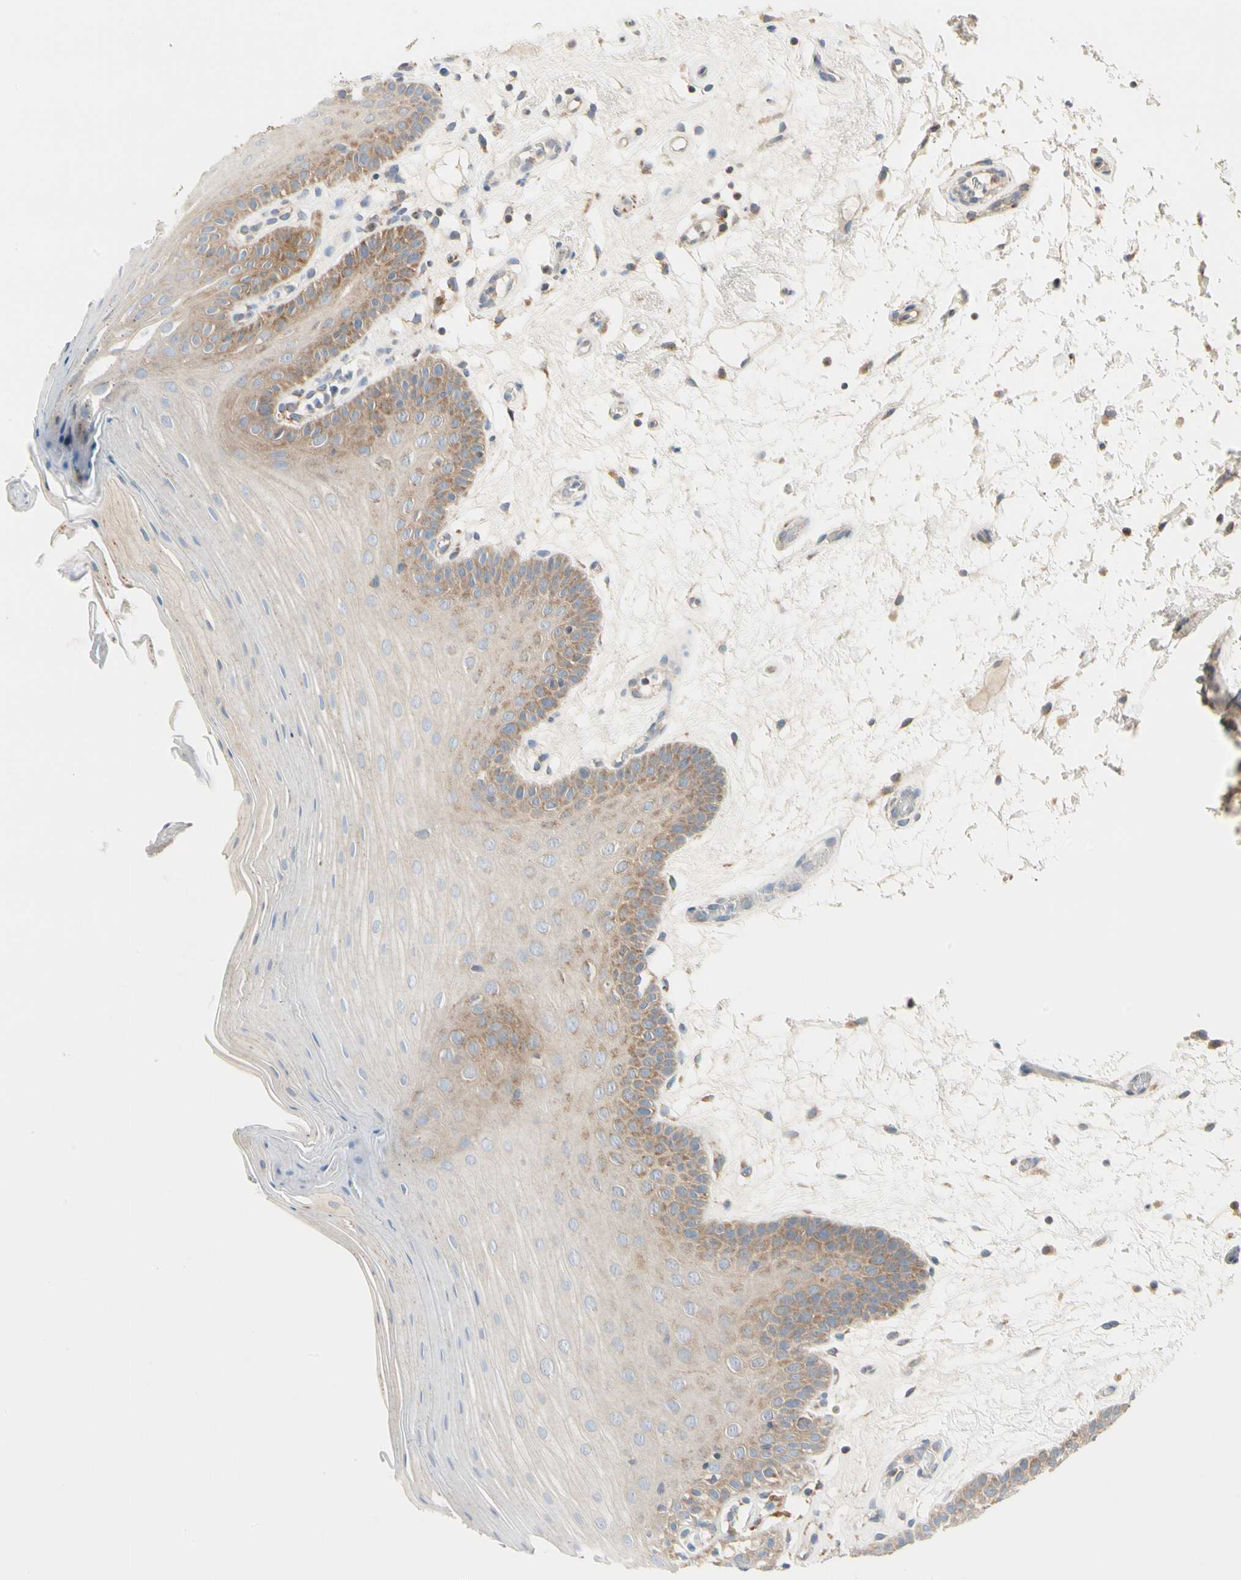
{"staining": {"intensity": "moderate", "quantity": "25%-75%", "location": "cytoplasmic/membranous"}, "tissue": "oral mucosa", "cell_type": "Squamous epithelial cells", "image_type": "normal", "snomed": [{"axis": "morphology", "description": "Normal tissue, NOS"}, {"axis": "morphology", "description": "Squamous cell carcinoma, NOS"}, {"axis": "topography", "description": "Skeletal muscle"}, {"axis": "topography", "description": "Oral tissue"}, {"axis": "topography", "description": "Head-Neck"}], "caption": "Protein staining of unremarkable oral mucosa displays moderate cytoplasmic/membranous expression in approximately 25%-75% of squamous epithelial cells. (IHC, brightfield microscopy, high magnification).", "gene": "TBC1D10A", "patient": {"sex": "male", "age": 71}}